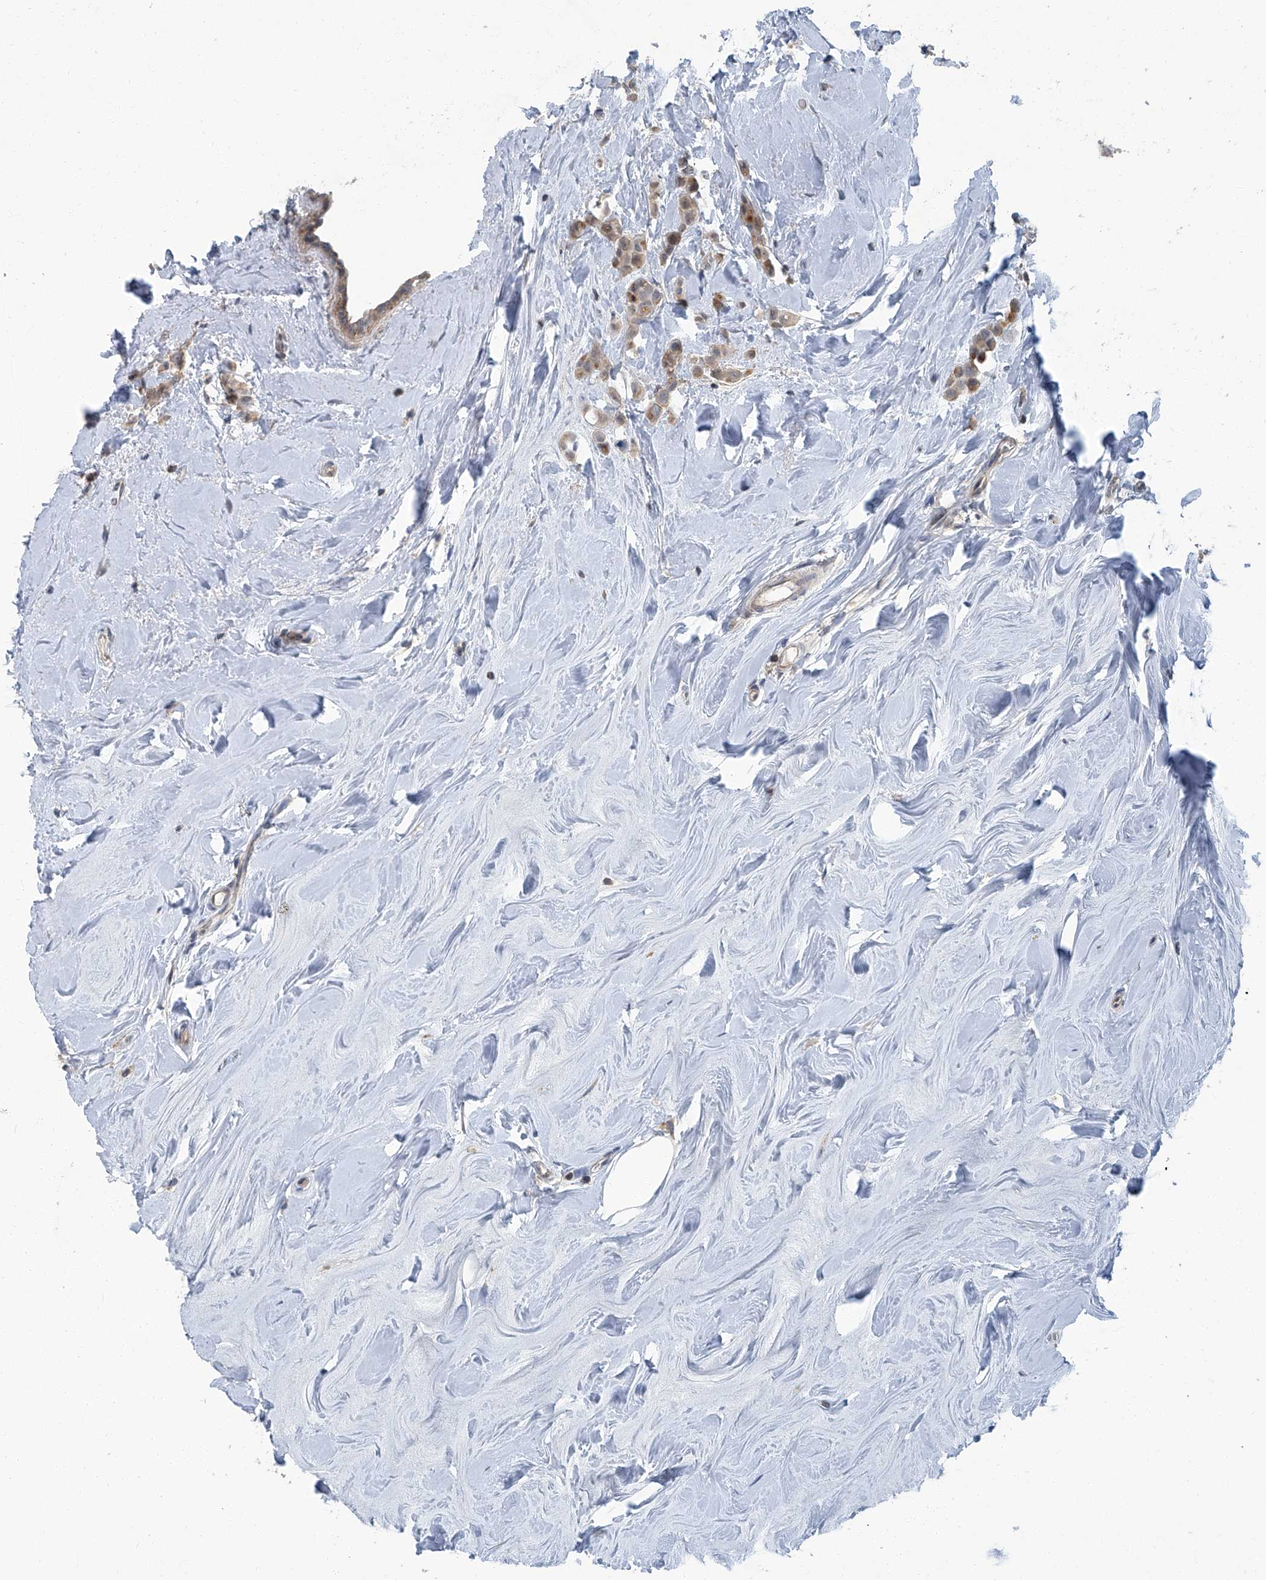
{"staining": {"intensity": "moderate", "quantity": "25%-75%", "location": "cytoplasmic/membranous"}, "tissue": "breast cancer", "cell_type": "Tumor cells", "image_type": "cancer", "snomed": [{"axis": "morphology", "description": "Lobular carcinoma"}, {"axis": "topography", "description": "Breast"}], "caption": "The image displays staining of breast cancer, revealing moderate cytoplasmic/membranous protein staining (brown color) within tumor cells. (Stains: DAB in brown, nuclei in blue, Microscopy: brightfield microscopy at high magnification).", "gene": "AKNAD1", "patient": {"sex": "female", "age": 47}}